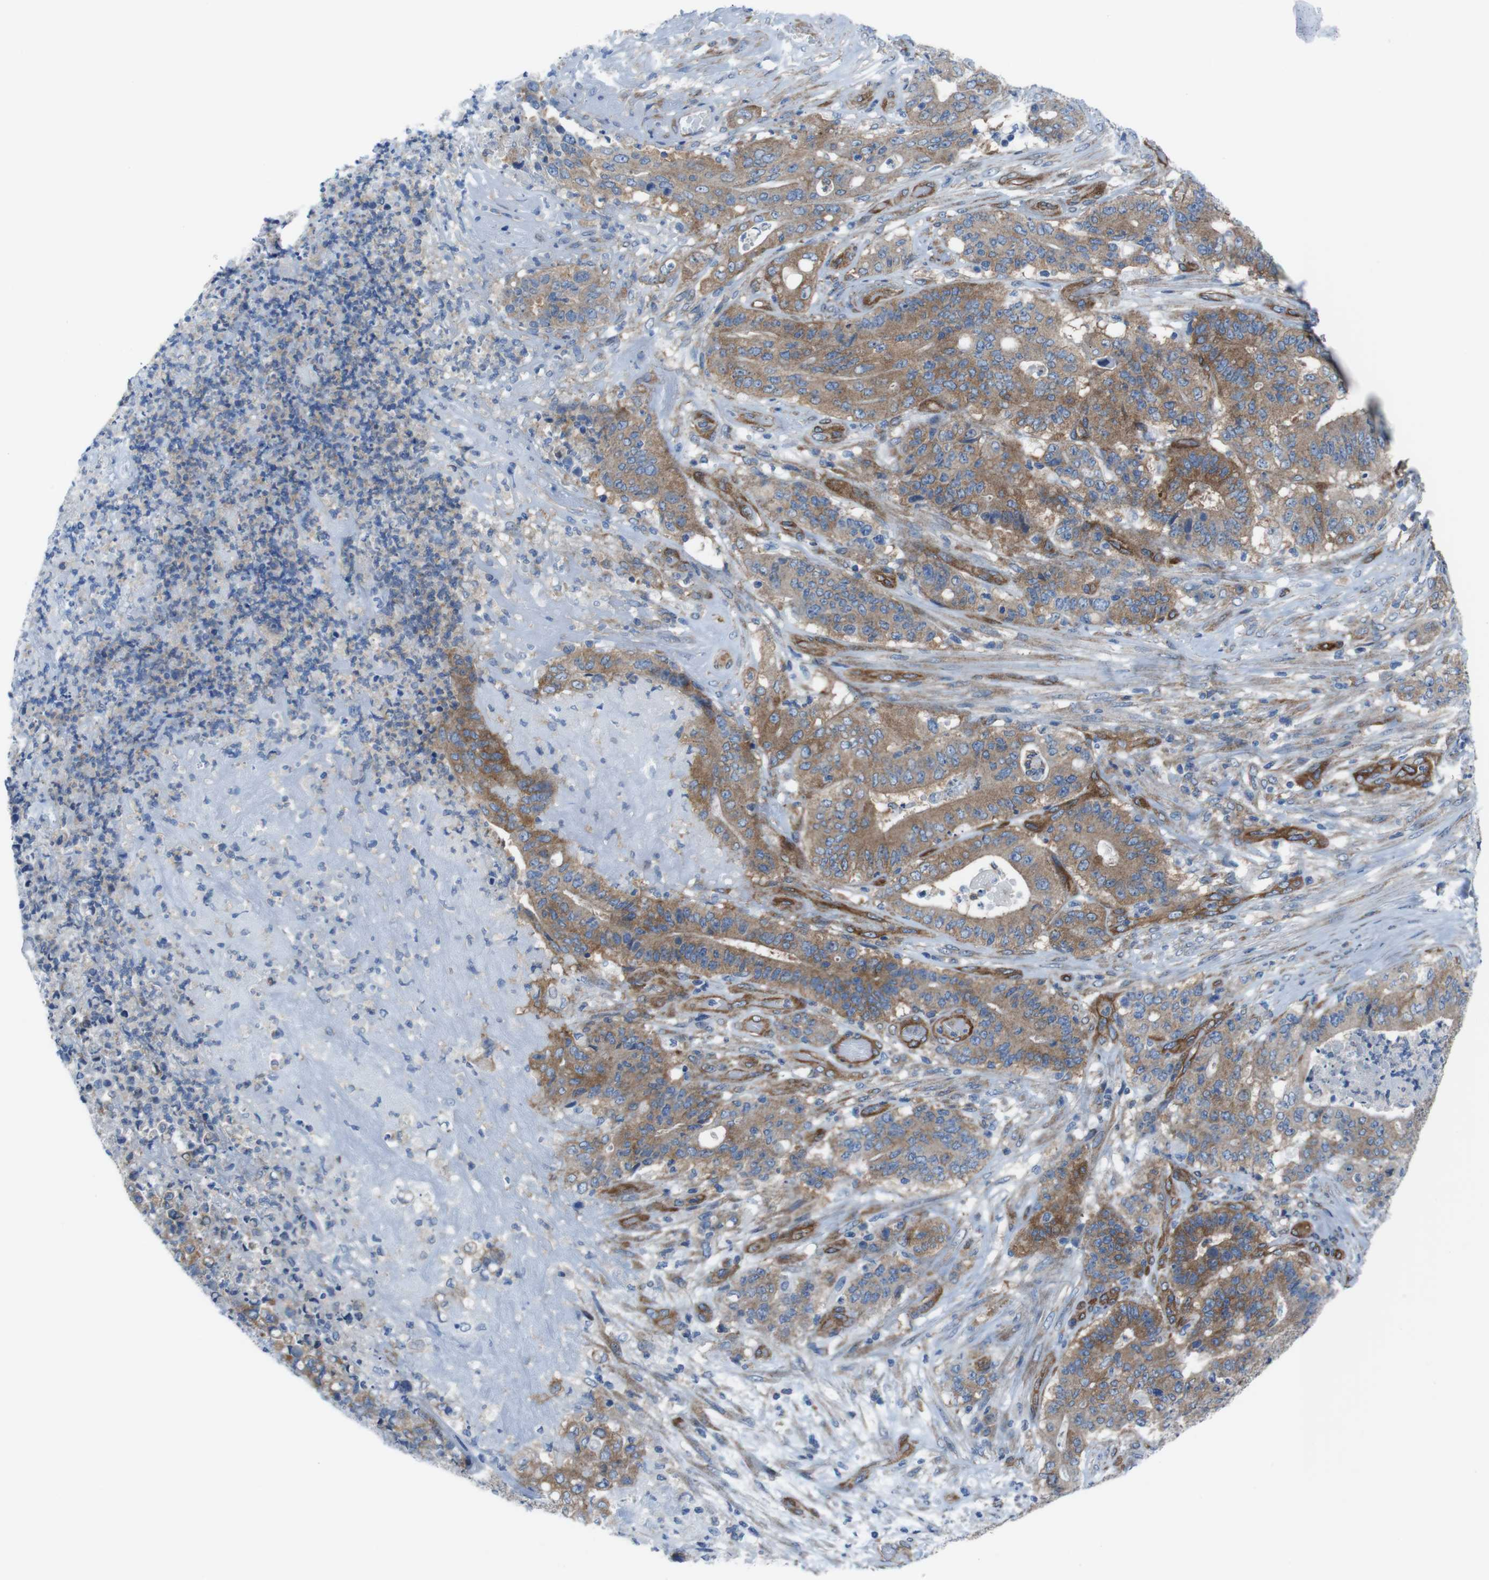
{"staining": {"intensity": "moderate", "quantity": ">75%", "location": "cytoplasmic/membranous"}, "tissue": "stomach cancer", "cell_type": "Tumor cells", "image_type": "cancer", "snomed": [{"axis": "morphology", "description": "Adenocarcinoma, NOS"}, {"axis": "topography", "description": "Stomach"}], "caption": "Moderate cytoplasmic/membranous protein expression is seen in approximately >75% of tumor cells in stomach cancer (adenocarcinoma).", "gene": "DIAPH2", "patient": {"sex": "female", "age": 73}}